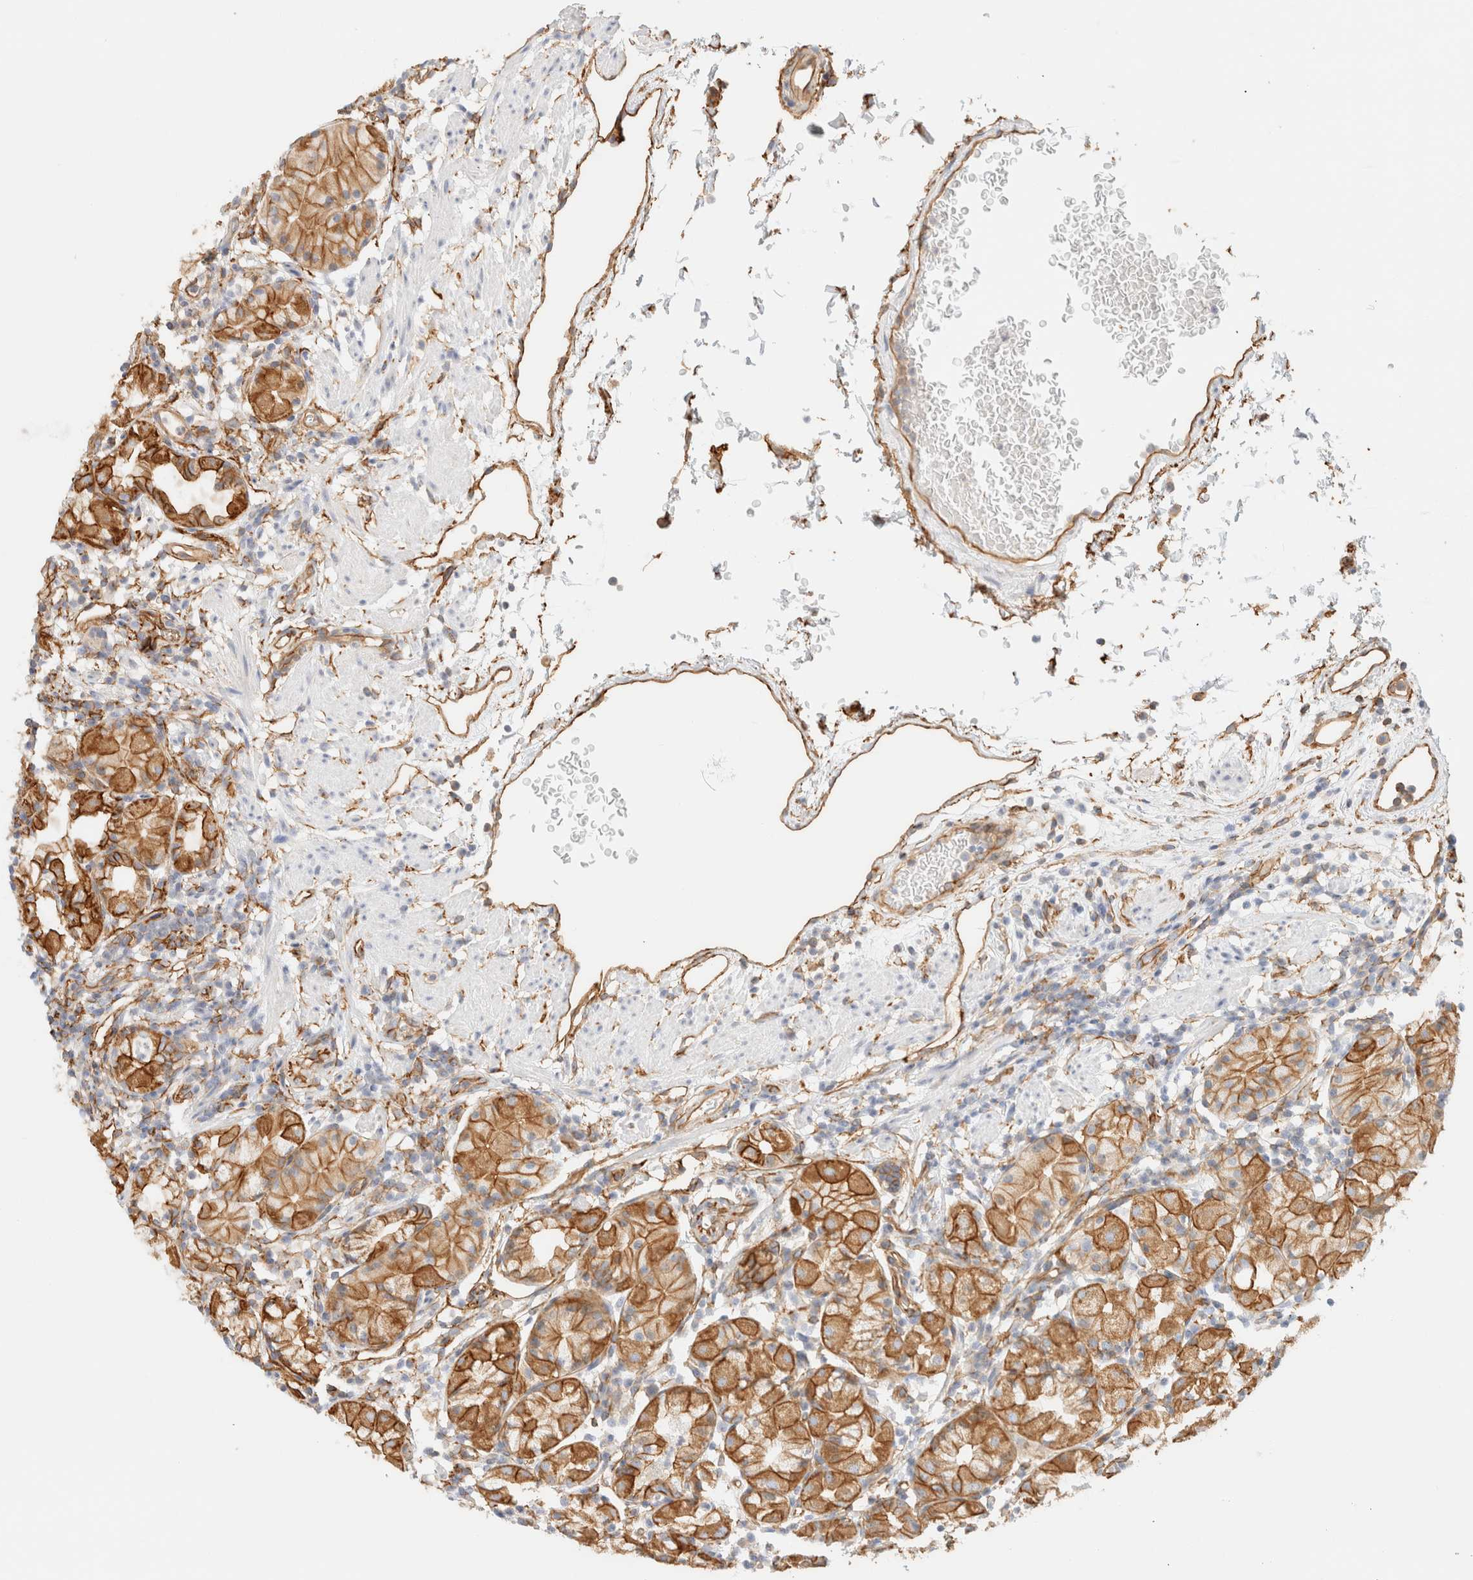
{"staining": {"intensity": "moderate", "quantity": ">75%", "location": "cytoplasmic/membranous"}, "tissue": "stomach", "cell_type": "Glandular cells", "image_type": "normal", "snomed": [{"axis": "morphology", "description": "Normal tissue, NOS"}, {"axis": "topography", "description": "Stomach"}, {"axis": "topography", "description": "Stomach, lower"}], "caption": "High-power microscopy captured an immunohistochemistry micrograph of benign stomach, revealing moderate cytoplasmic/membranous staining in about >75% of glandular cells. The protein is stained brown, and the nuclei are stained in blue (DAB (3,3'-diaminobenzidine) IHC with brightfield microscopy, high magnification).", "gene": "CYB5R4", "patient": {"sex": "female", "age": 75}}